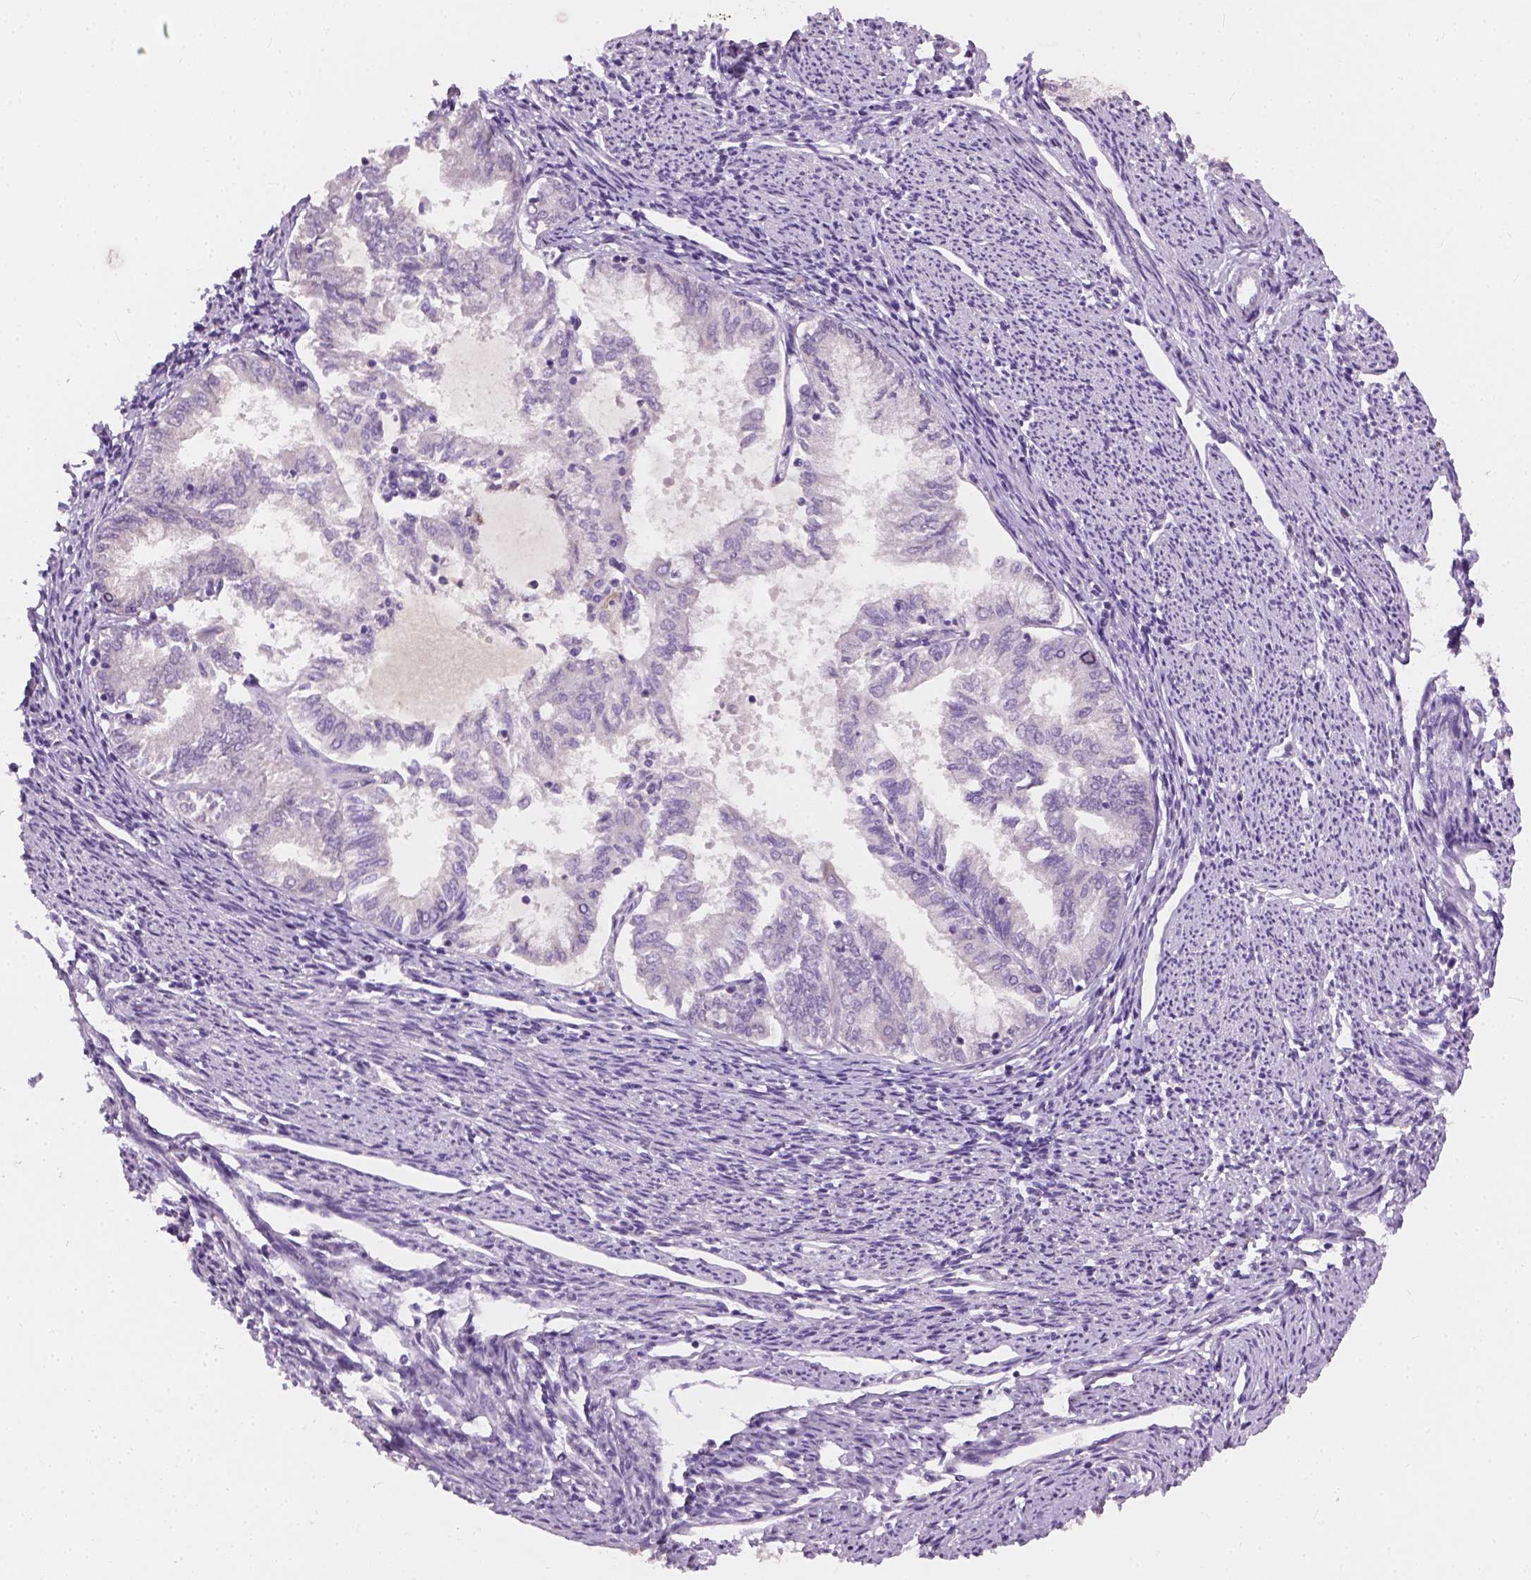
{"staining": {"intensity": "negative", "quantity": "none", "location": "none"}, "tissue": "endometrial cancer", "cell_type": "Tumor cells", "image_type": "cancer", "snomed": [{"axis": "morphology", "description": "Adenocarcinoma, NOS"}, {"axis": "topography", "description": "Endometrium"}], "caption": "This micrograph is of endometrial cancer (adenocarcinoma) stained with IHC to label a protein in brown with the nuclei are counter-stained blue. There is no staining in tumor cells.", "gene": "KRT17", "patient": {"sex": "female", "age": 79}}